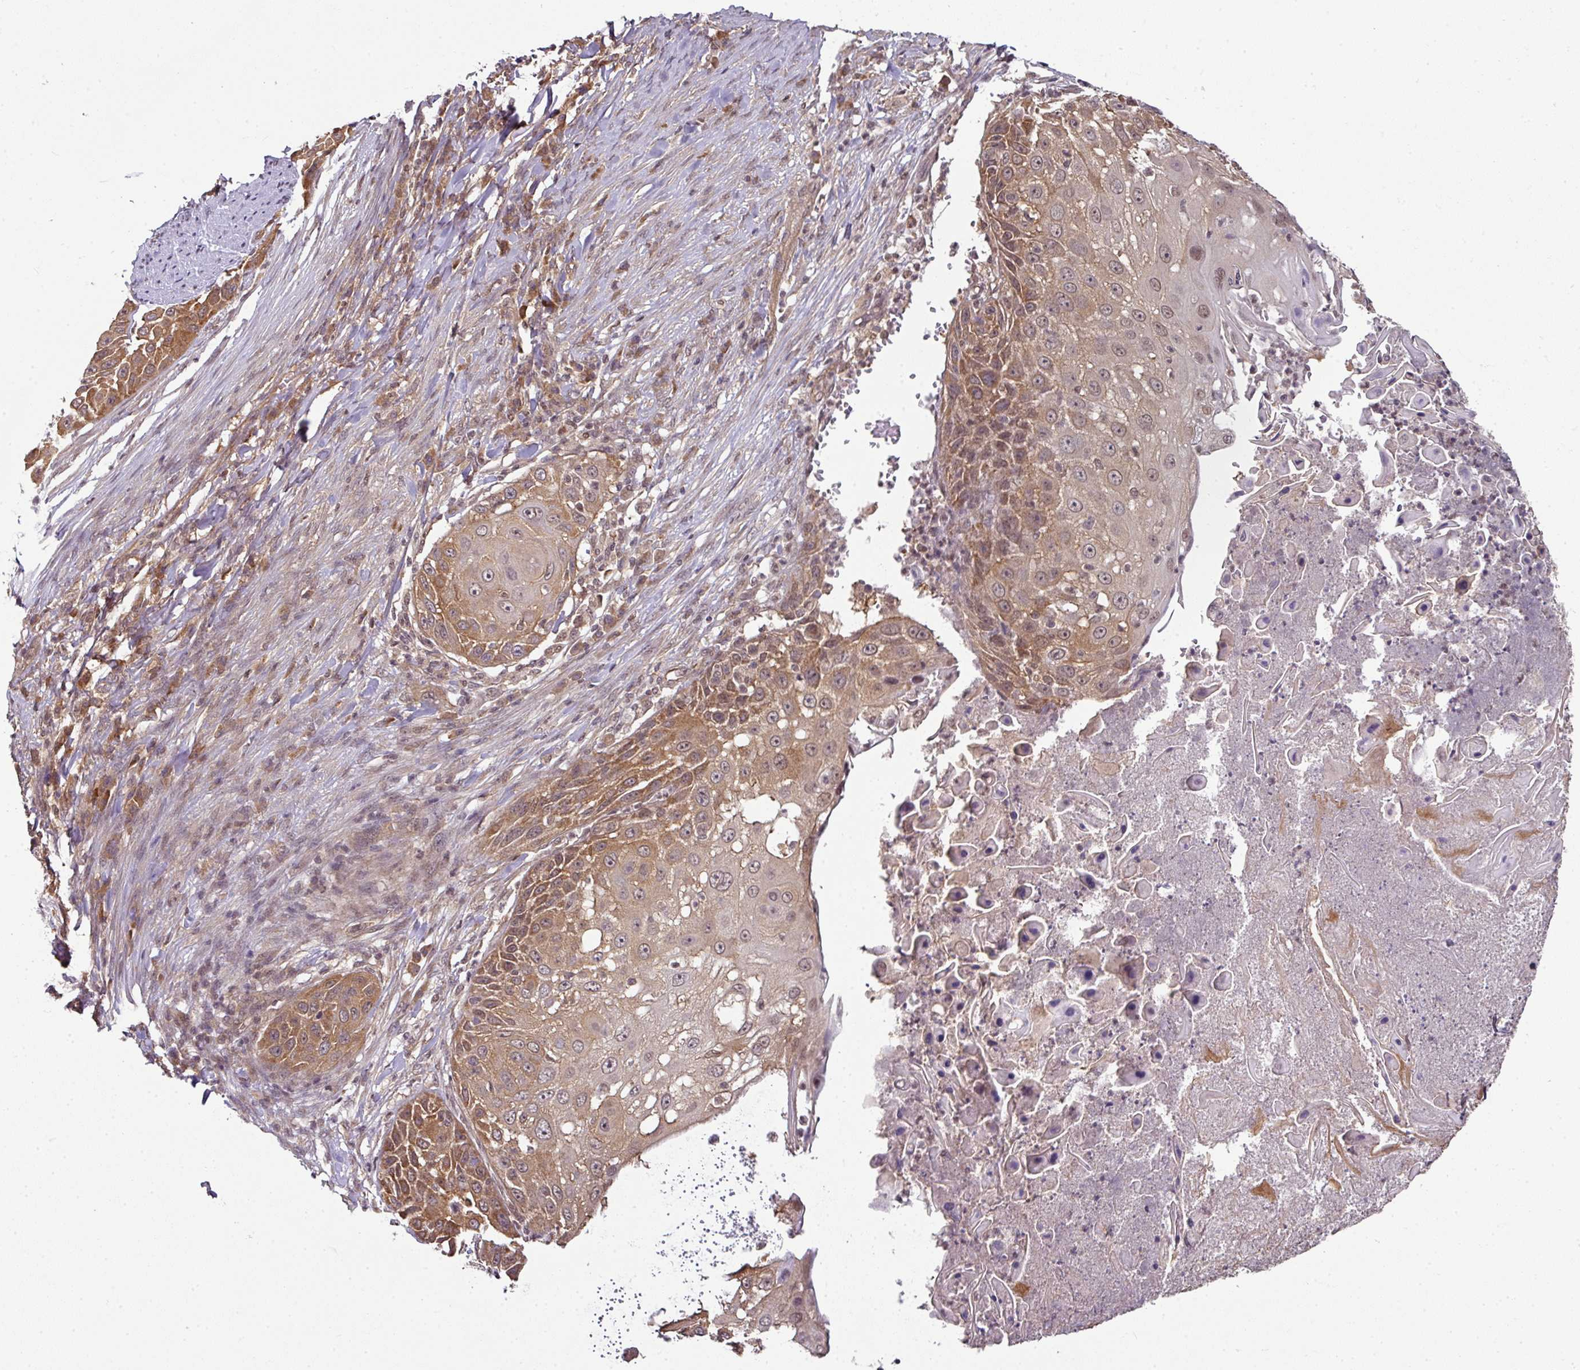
{"staining": {"intensity": "moderate", "quantity": ">75%", "location": "cytoplasmic/membranous,nuclear"}, "tissue": "skin cancer", "cell_type": "Tumor cells", "image_type": "cancer", "snomed": [{"axis": "morphology", "description": "Squamous cell carcinoma, NOS"}, {"axis": "topography", "description": "Skin"}], "caption": "Approximately >75% of tumor cells in skin squamous cell carcinoma reveal moderate cytoplasmic/membranous and nuclear protein staining as visualized by brown immunohistochemical staining.", "gene": "ANKRD18A", "patient": {"sex": "female", "age": 44}}